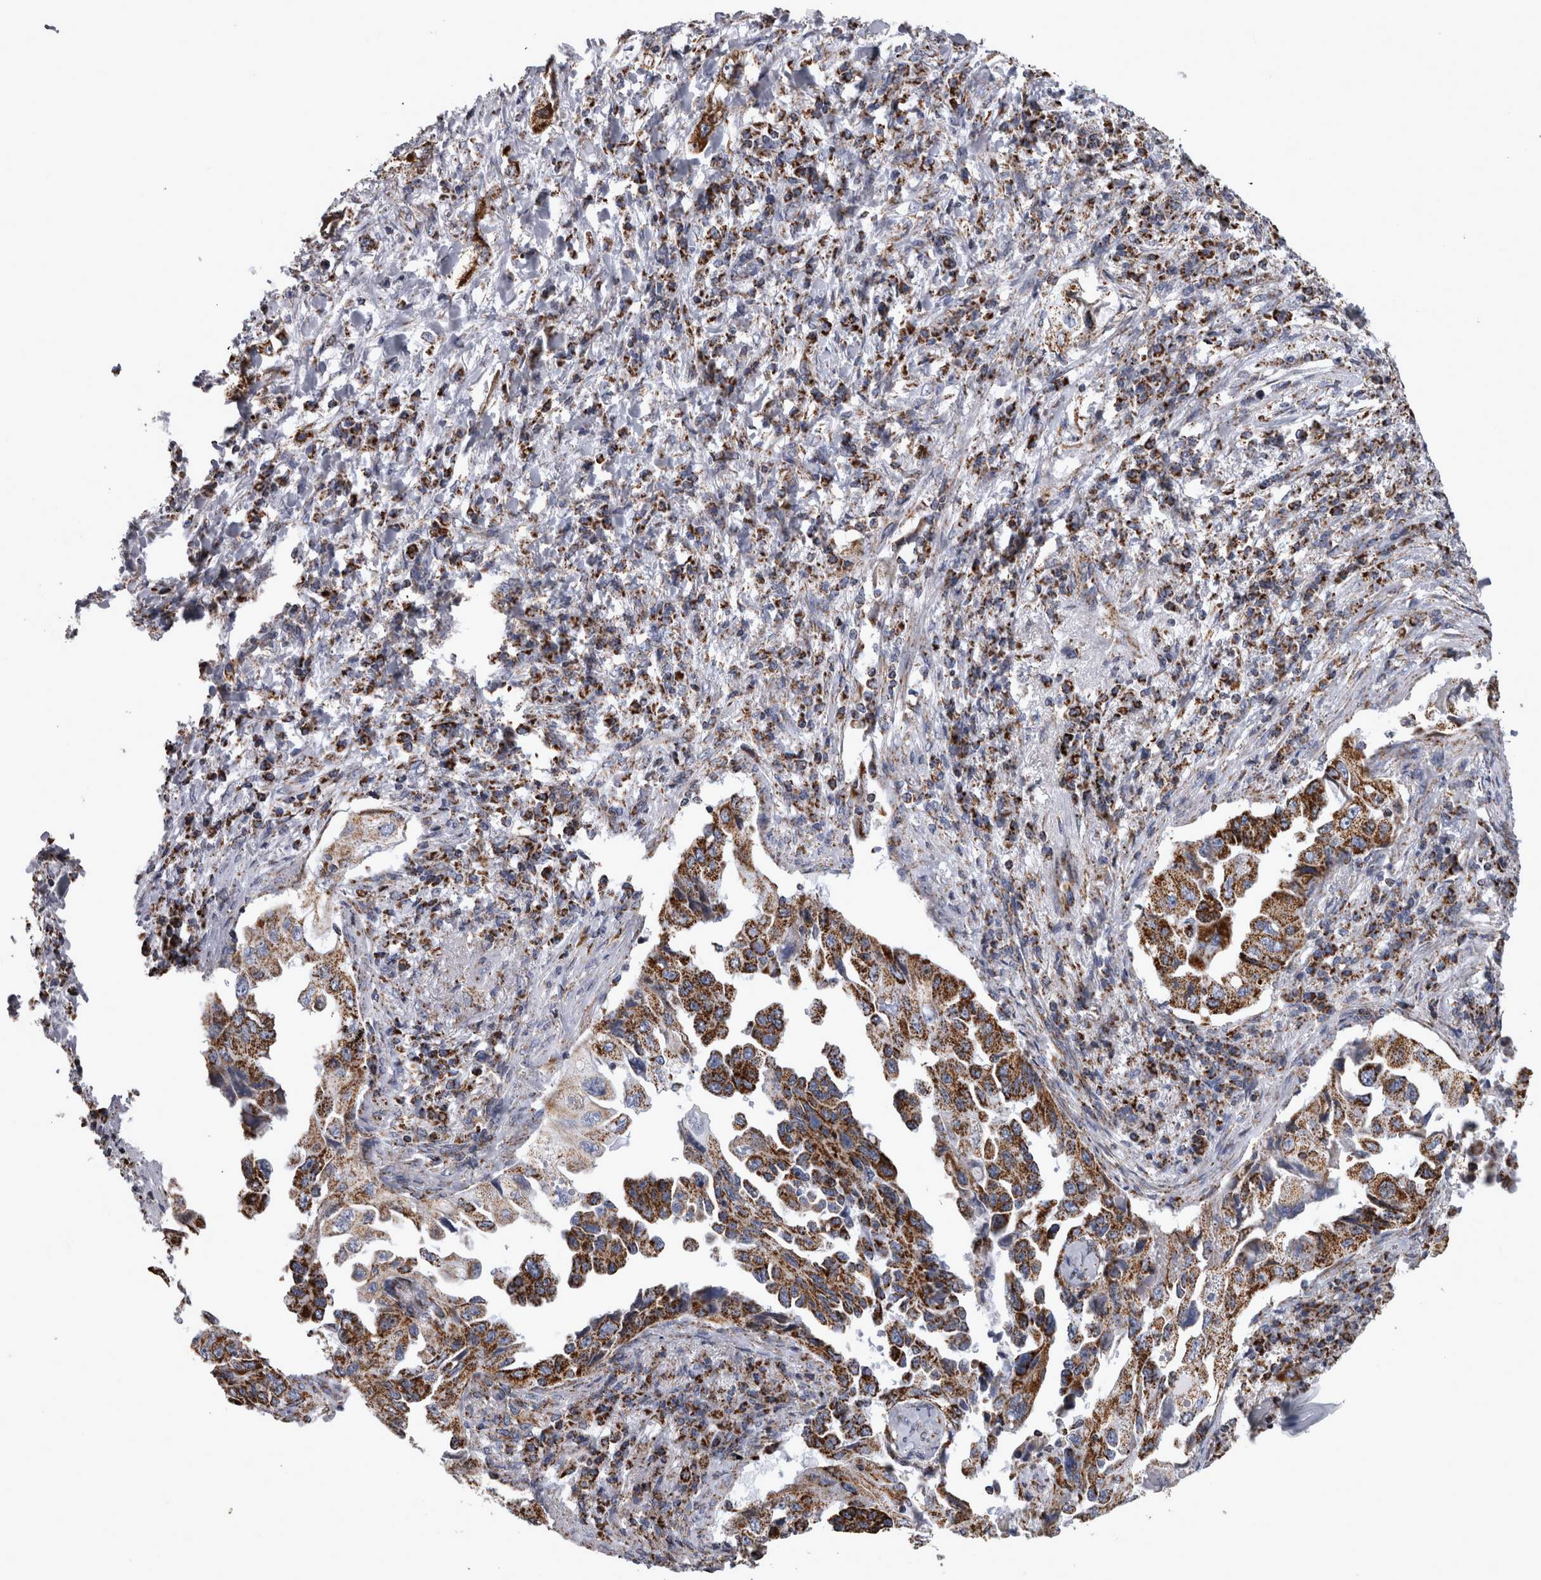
{"staining": {"intensity": "strong", "quantity": ">75%", "location": "cytoplasmic/membranous"}, "tissue": "lung cancer", "cell_type": "Tumor cells", "image_type": "cancer", "snomed": [{"axis": "morphology", "description": "Adenocarcinoma, NOS"}, {"axis": "topography", "description": "Lung"}], "caption": "Immunohistochemistry (IHC) of lung adenocarcinoma displays high levels of strong cytoplasmic/membranous expression in about >75% of tumor cells. The staining is performed using DAB (3,3'-diaminobenzidine) brown chromogen to label protein expression. The nuclei are counter-stained blue using hematoxylin.", "gene": "MDH2", "patient": {"sex": "female", "age": 51}}